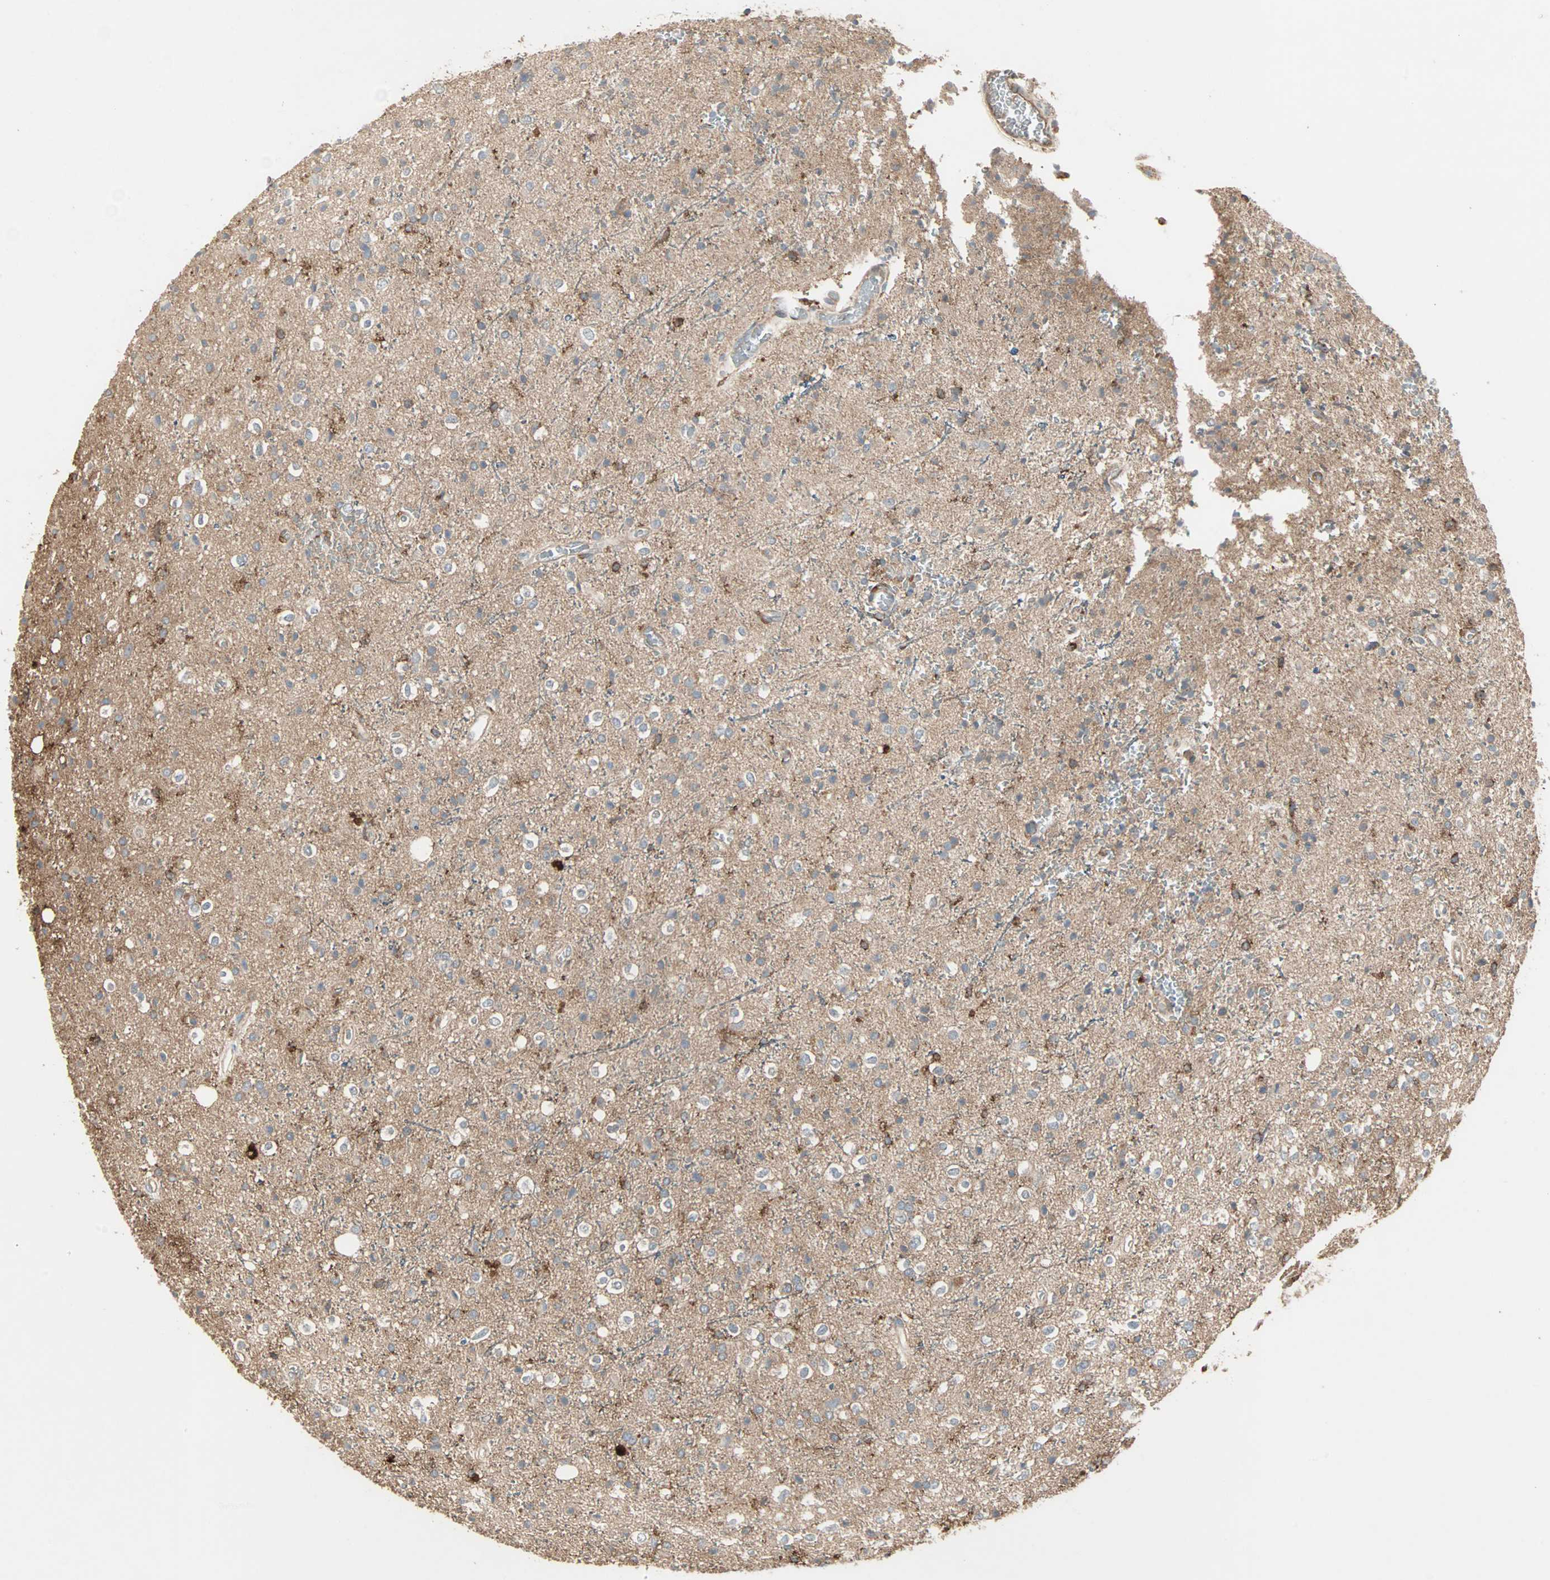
{"staining": {"intensity": "negative", "quantity": "none", "location": "none"}, "tissue": "glioma", "cell_type": "Tumor cells", "image_type": "cancer", "snomed": [{"axis": "morphology", "description": "Glioma, malignant, High grade"}, {"axis": "topography", "description": "Brain"}], "caption": "A high-resolution photomicrograph shows immunohistochemistry (IHC) staining of glioma, which demonstrates no significant expression in tumor cells. (DAB (3,3'-diaminobenzidine) immunohistochemistry, high magnification).", "gene": "GNAI2", "patient": {"sex": "male", "age": 47}}